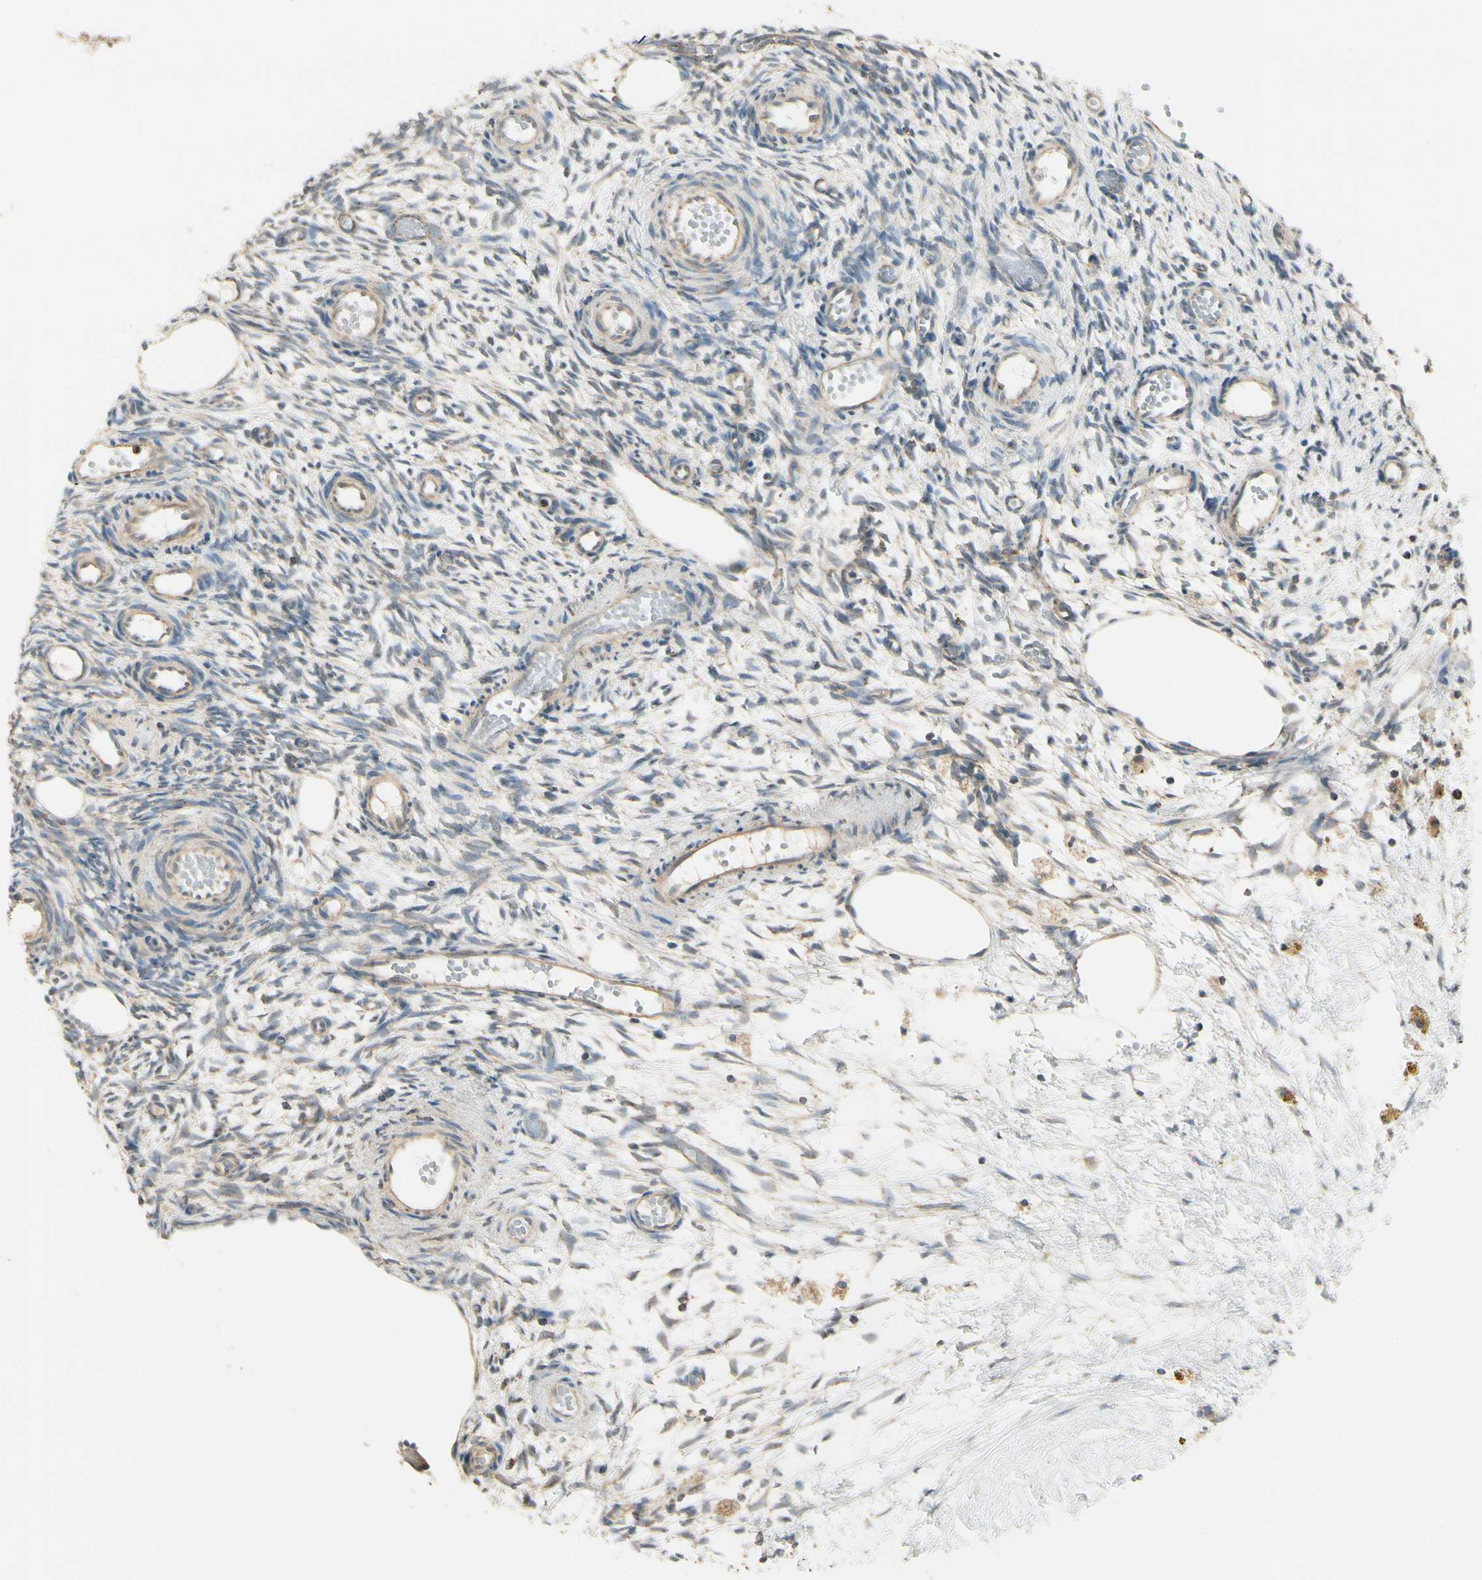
{"staining": {"intensity": "weak", "quantity": "<25%", "location": "cytoplasmic/membranous"}, "tissue": "ovary", "cell_type": "Ovarian stroma cells", "image_type": "normal", "snomed": [{"axis": "morphology", "description": "Normal tissue, NOS"}, {"axis": "topography", "description": "Ovary"}], "caption": "Immunohistochemical staining of unremarkable ovary demonstrates no significant positivity in ovarian stroma cells. Brightfield microscopy of immunohistochemistry stained with DAB (3,3'-diaminobenzidine) (brown) and hematoxylin (blue), captured at high magnification.", "gene": "EPHB3", "patient": {"sex": "female", "age": 35}}